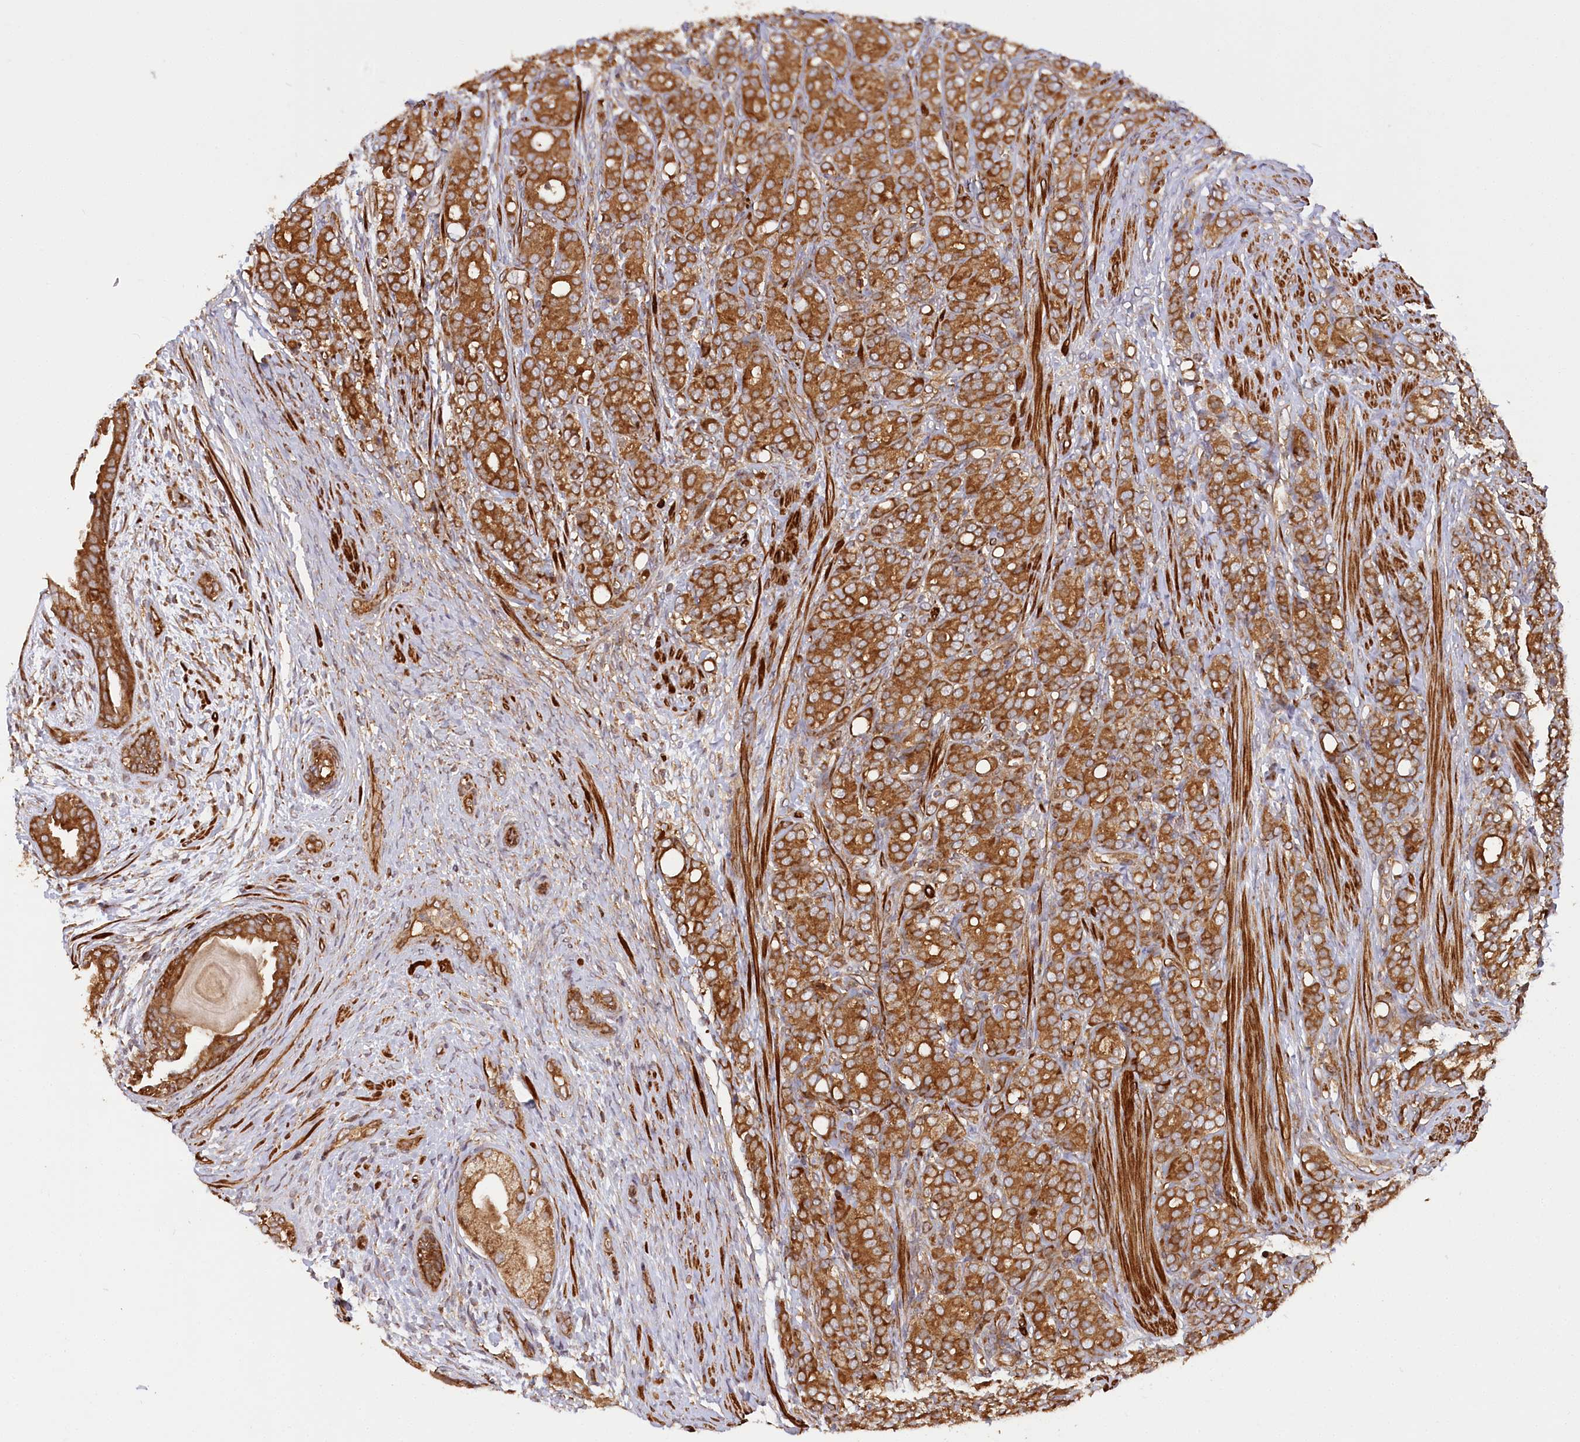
{"staining": {"intensity": "strong", "quantity": ">75%", "location": "cytoplasmic/membranous"}, "tissue": "prostate cancer", "cell_type": "Tumor cells", "image_type": "cancer", "snomed": [{"axis": "morphology", "description": "Adenocarcinoma, High grade"}, {"axis": "topography", "description": "Prostate"}], "caption": "Tumor cells demonstrate strong cytoplasmic/membranous positivity in about >75% of cells in high-grade adenocarcinoma (prostate).", "gene": "PAIP2", "patient": {"sex": "male", "age": 62}}